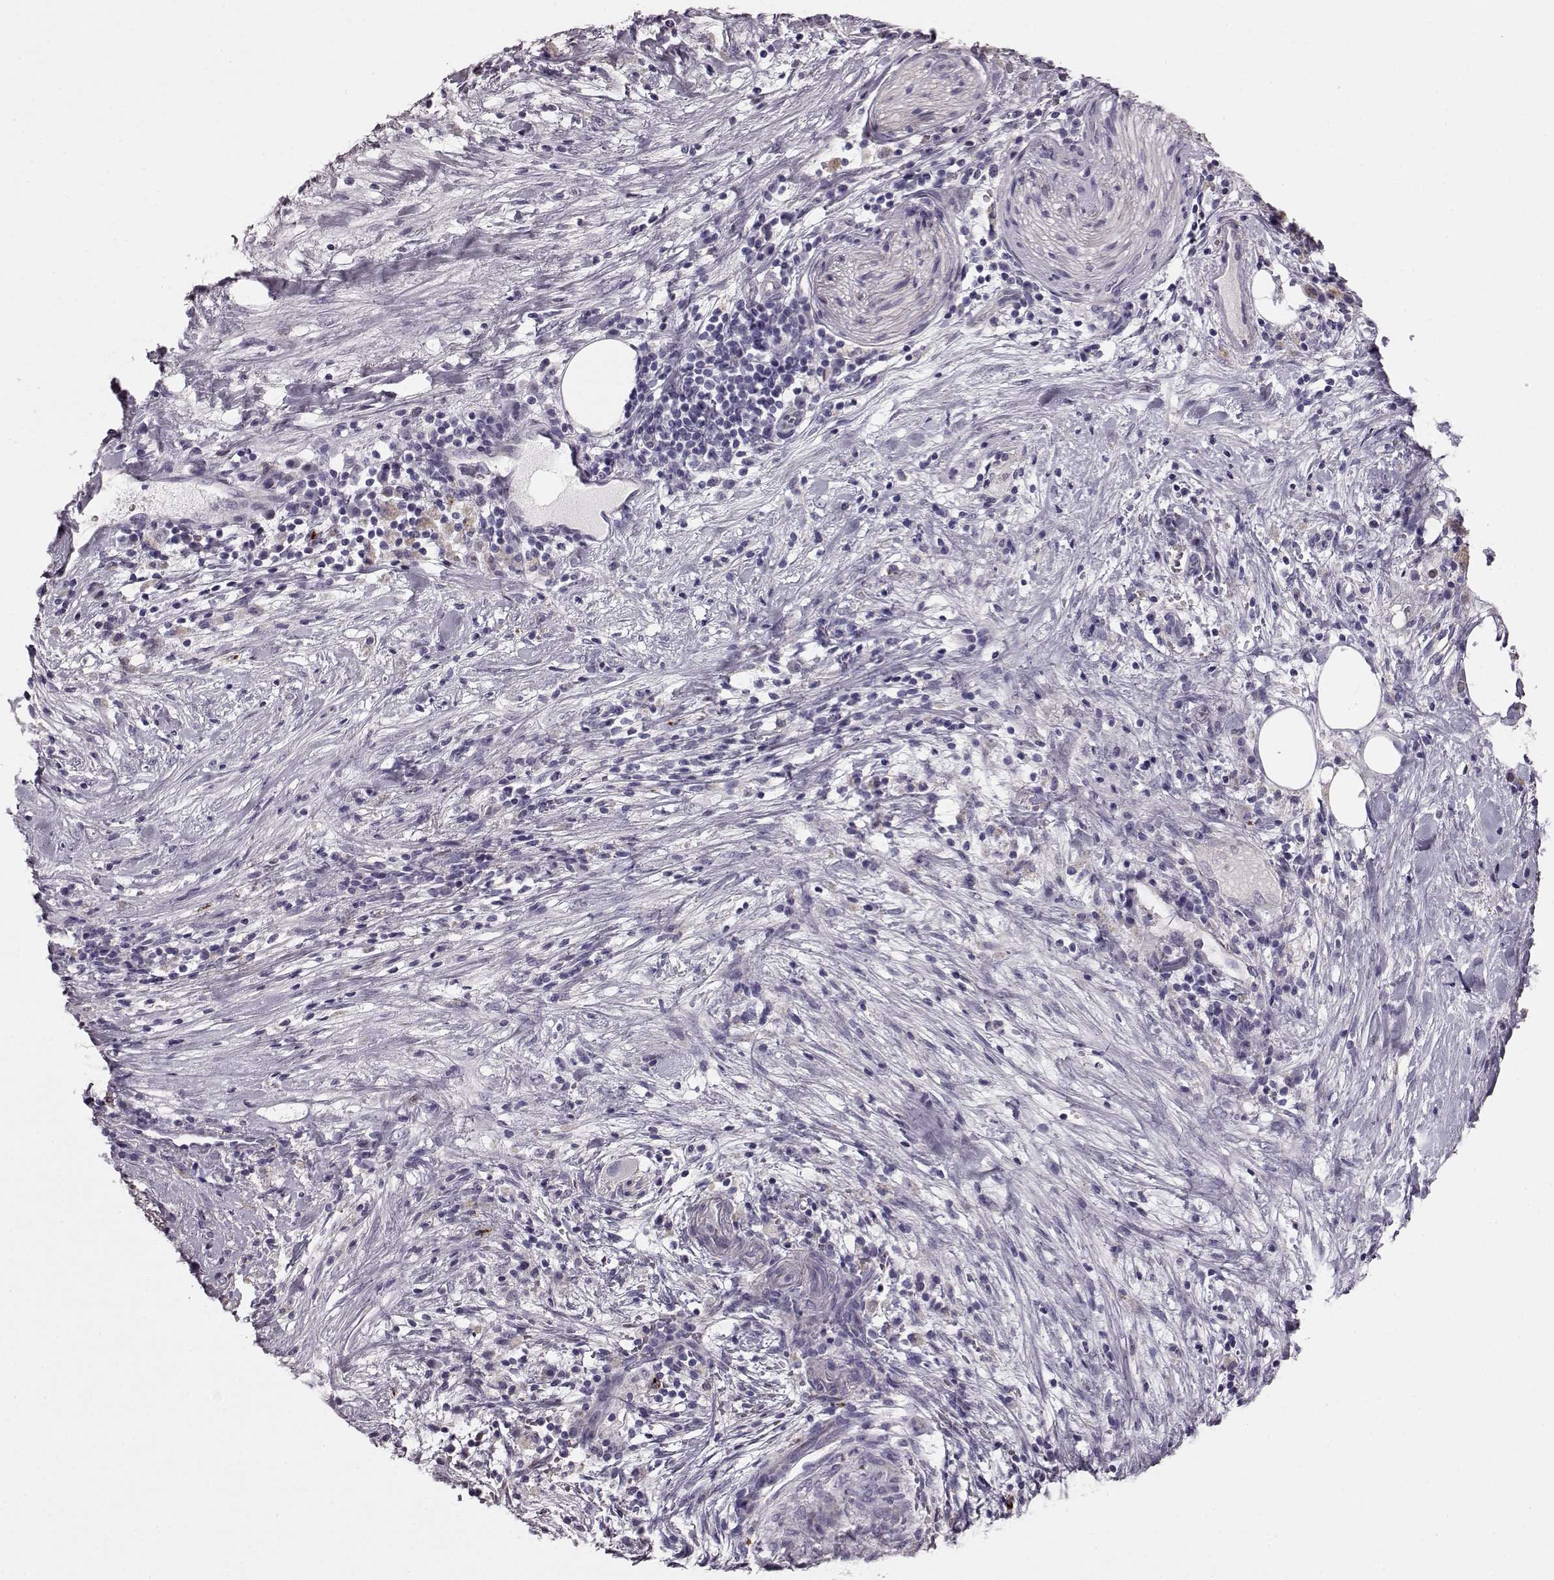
{"staining": {"intensity": "negative", "quantity": "none", "location": "none"}, "tissue": "pancreatic cancer", "cell_type": "Tumor cells", "image_type": "cancer", "snomed": [{"axis": "morphology", "description": "Adenocarcinoma, NOS"}, {"axis": "topography", "description": "Pancreas"}], "caption": "DAB immunohistochemical staining of human pancreatic cancer reveals no significant staining in tumor cells. Brightfield microscopy of immunohistochemistry stained with DAB (3,3'-diaminobenzidine) (brown) and hematoxylin (blue), captured at high magnification.", "gene": "SNTG1", "patient": {"sex": "male", "age": 44}}